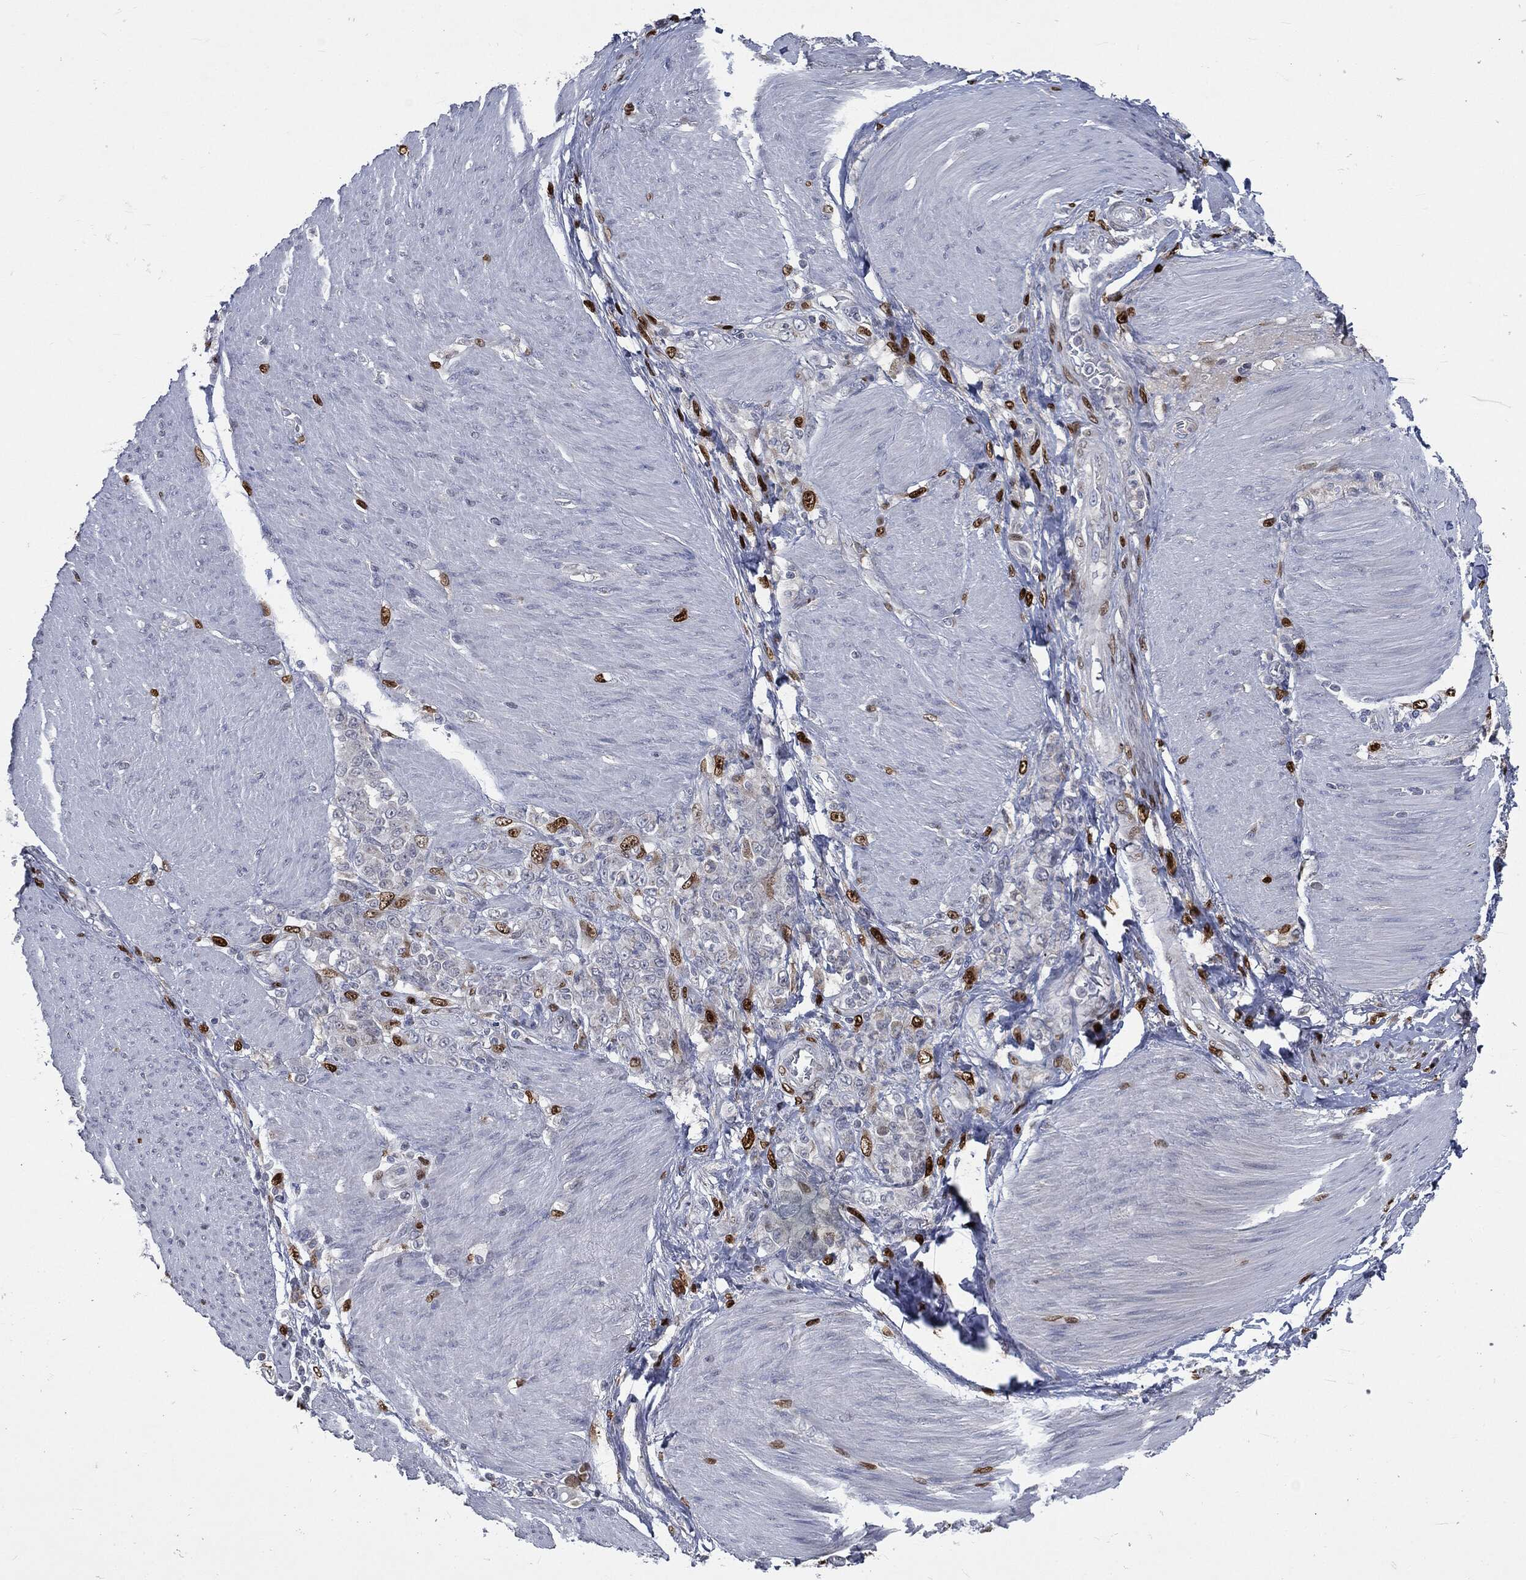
{"staining": {"intensity": "negative", "quantity": "none", "location": "none"}, "tissue": "stomach cancer", "cell_type": "Tumor cells", "image_type": "cancer", "snomed": [{"axis": "morphology", "description": "Adenocarcinoma, NOS"}, {"axis": "topography", "description": "Stomach"}], "caption": "The image demonstrates no staining of tumor cells in adenocarcinoma (stomach).", "gene": "CASD1", "patient": {"sex": "female", "age": 79}}